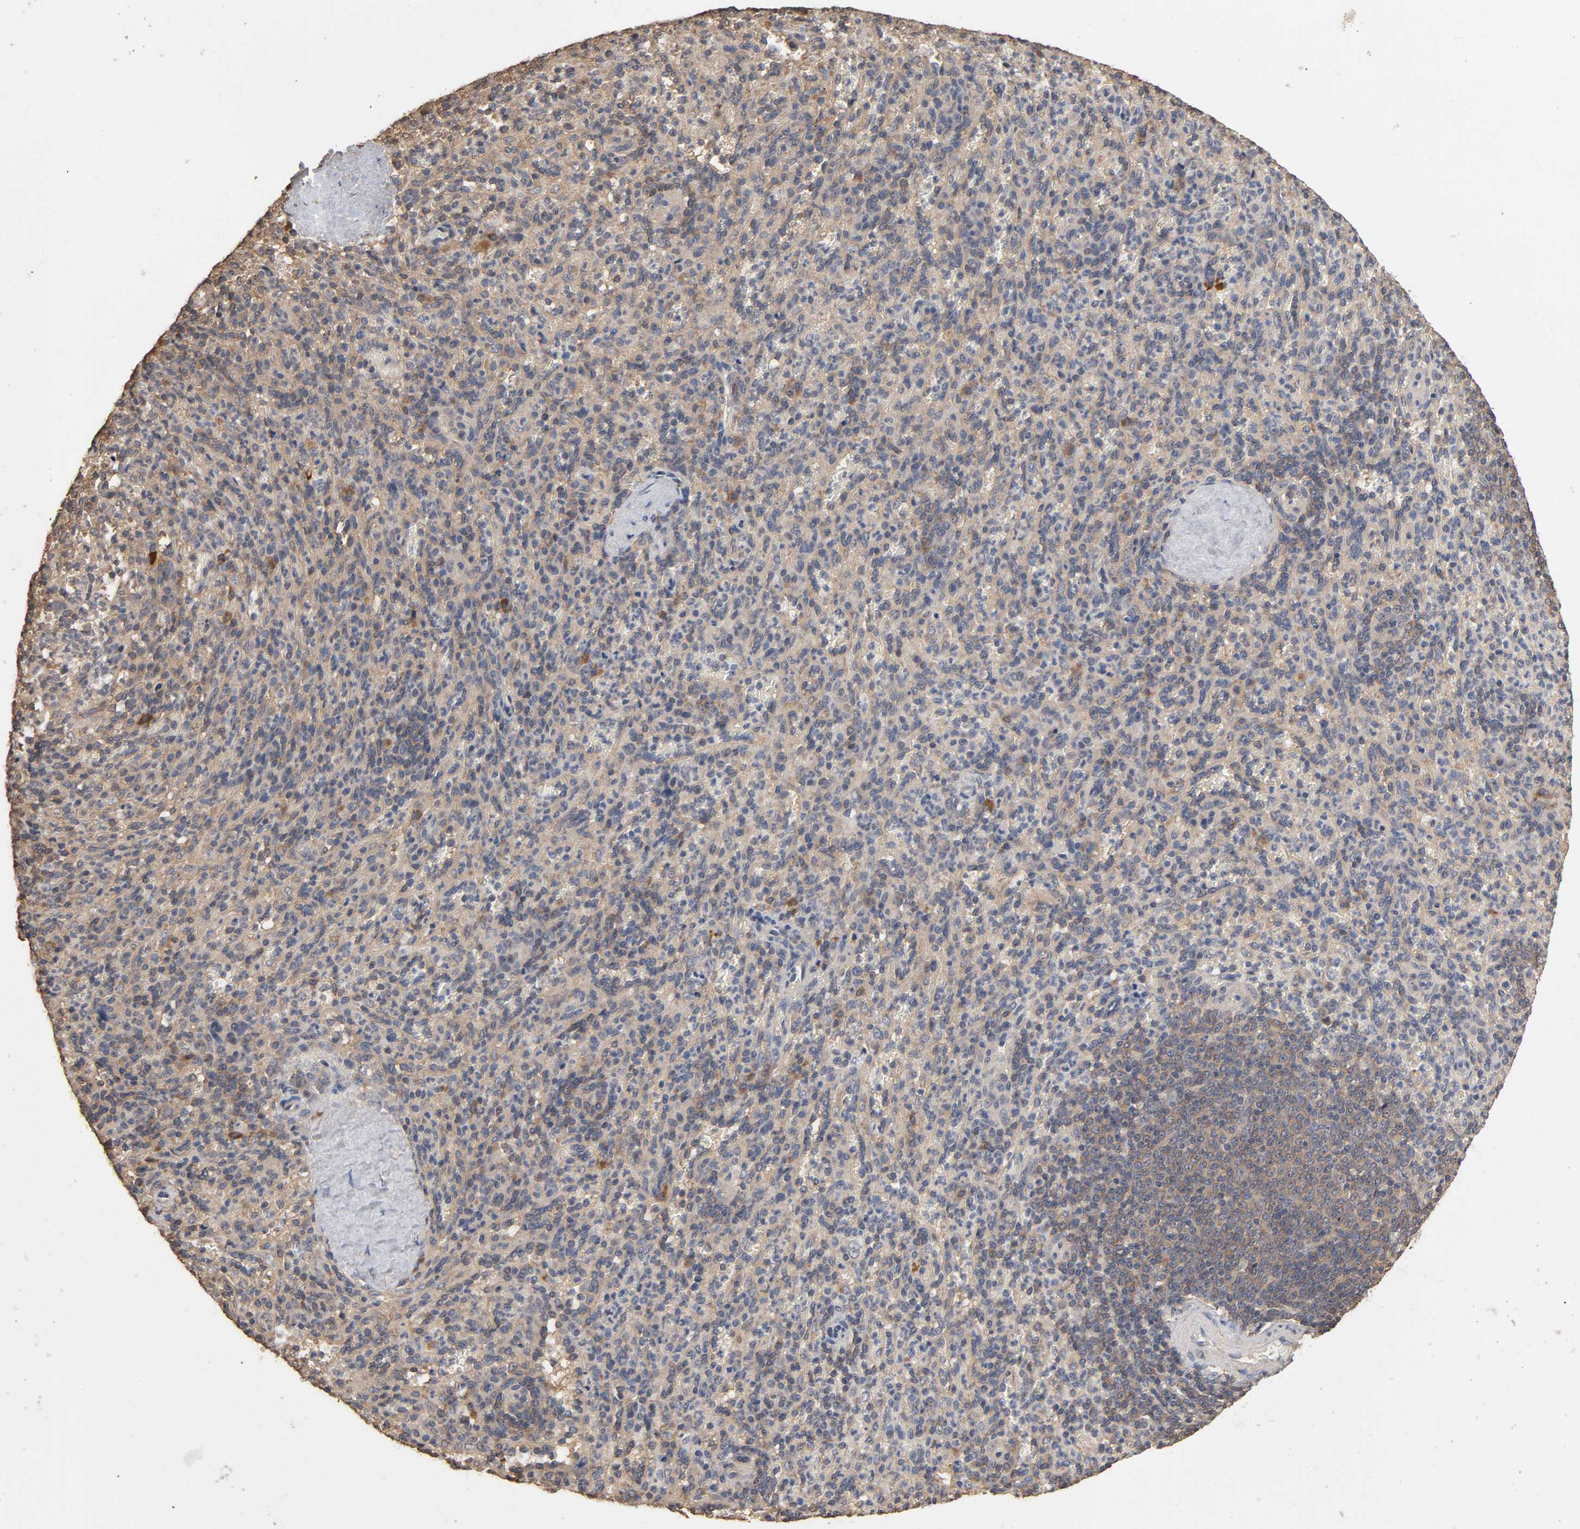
{"staining": {"intensity": "weak", "quantity": "<25%", "location": "cytoplasmic/membranous"}, "tissue": "spleen", "cell_type": "Cells in red pulp", "image_type": "normal", "snomed": [{"axis": "morphology", "description": "Normal tissue, NOS"}, {"axis": "topography", "description": "Spleen"}], "caption": "Spleen was stained to show a protein in brown. There is no significant staining in cells in red pulp. (Stains: DAB (3,3'-diaminobenzidine) immunohistochemistry with hematoxylin counter stain, Microscopy: brightfield microscopy at high magnification).", "gene": "ARHGEF7", "patient": {"sex": "male", "age": 36}}